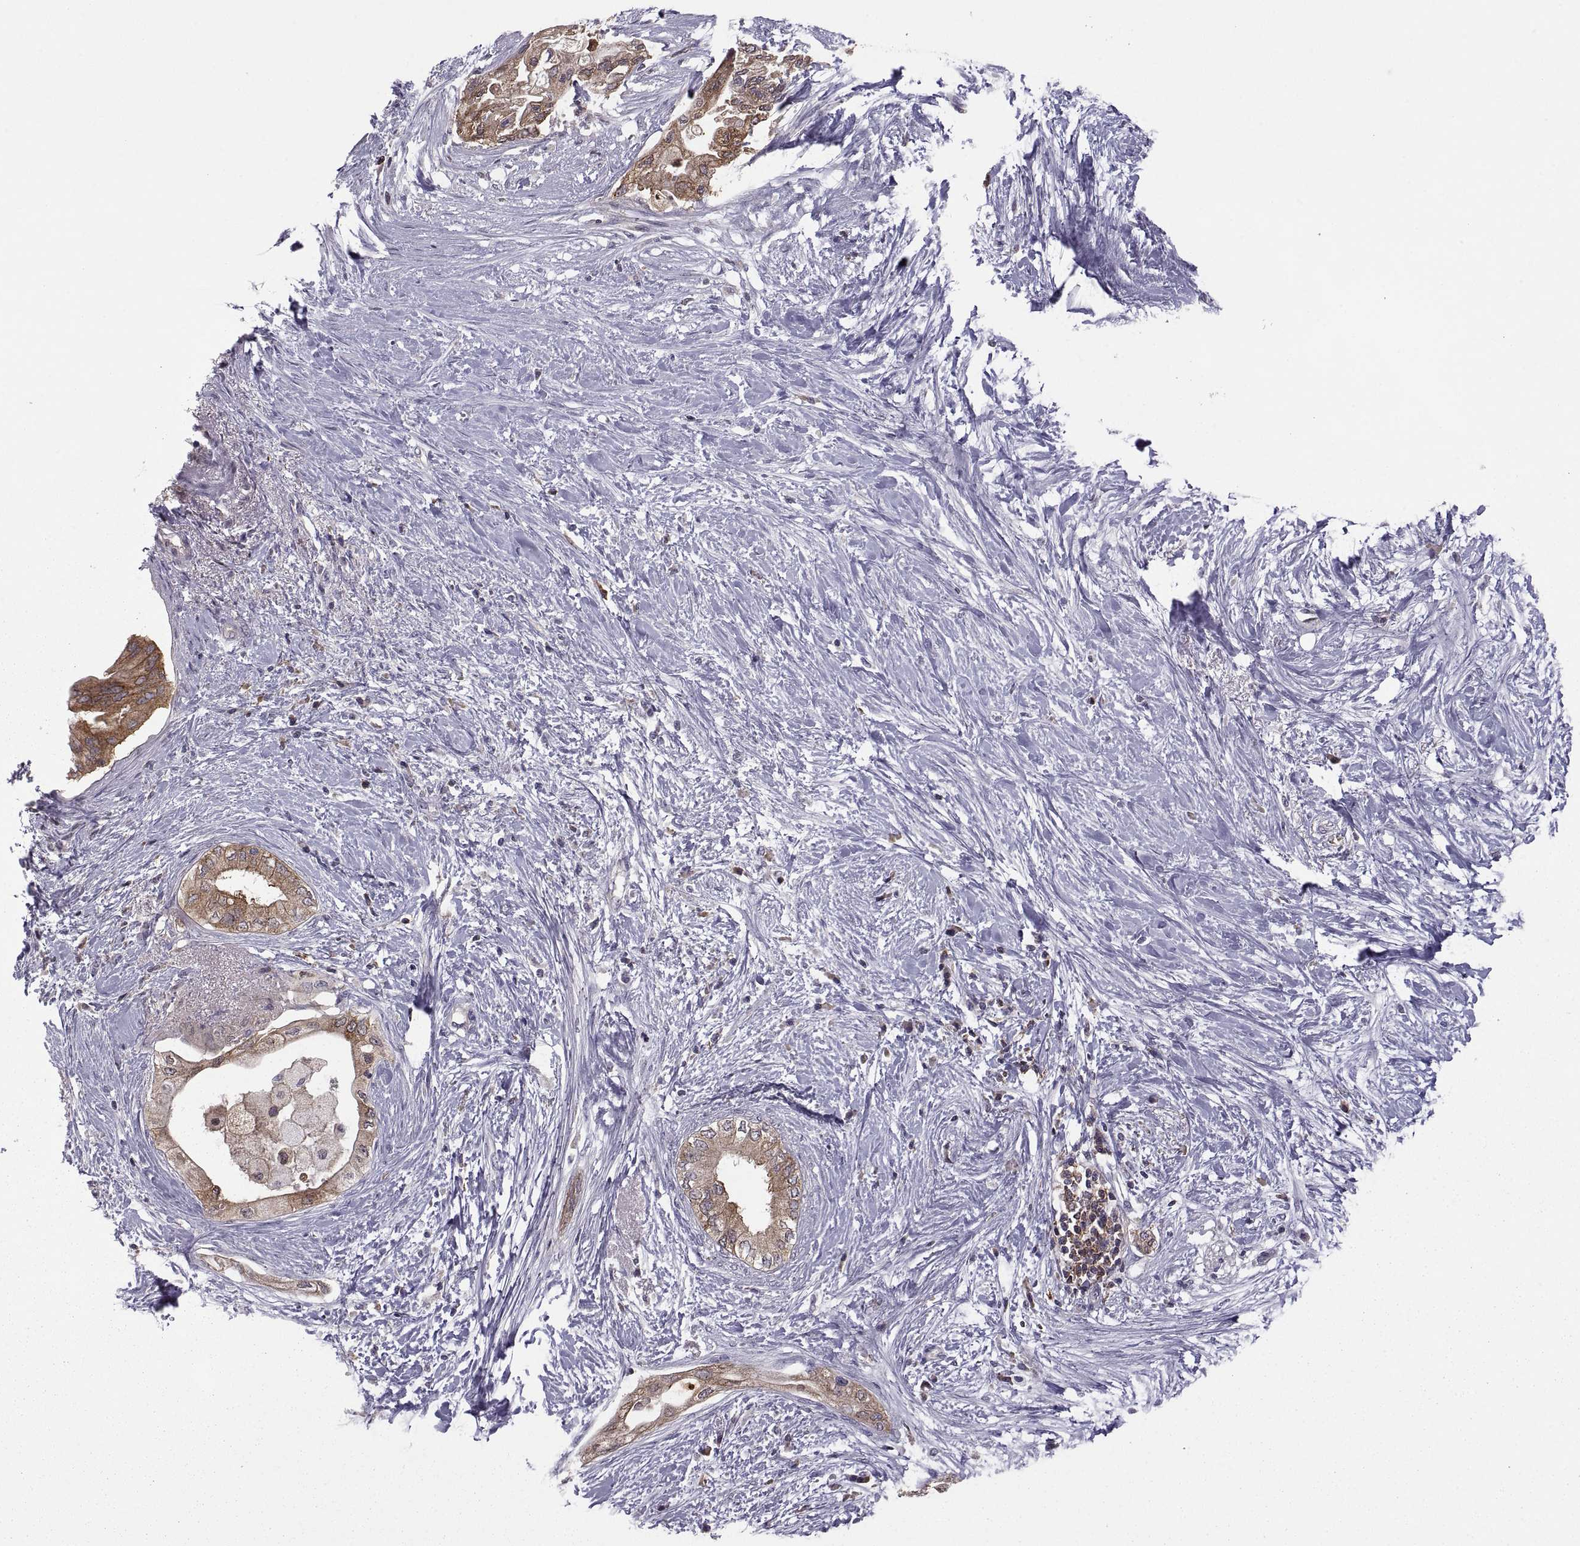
{"staining": {"intensity": "moderate", "quantity": "25%-75%", "location": "cytoplasmic/membranous"}, "tissue": "pancreatic cancer", "cell_type": "Tumor cells", "image_type": "cancer", "snomed": [{"axis": "morphology", "description": "Normal tissue, NOS"}, {"axis": "morphology", "description": "Adenocarcinoma, NOS"}, {"axis": "topography", "description": "Pancreas"}, {"axis": "topography", "description": "Duodenum"}], "caption": "Immunohistochemistry staining of pancreatic cancer (adenocarcinoma), which reveals medium levels of moderate cytoplasmic/membranous staining in about 25%-75% of tumor cells indicating moderate cytoplasmic/membranous protein staining. The staining was performed using DAB (3,3'-diaminobenzidine) (brown) for protein detection and nuclei were counterstained in hematoxylin (blue).", "gene": "EZR", "patient": {"sex": "female", "age": 60}}